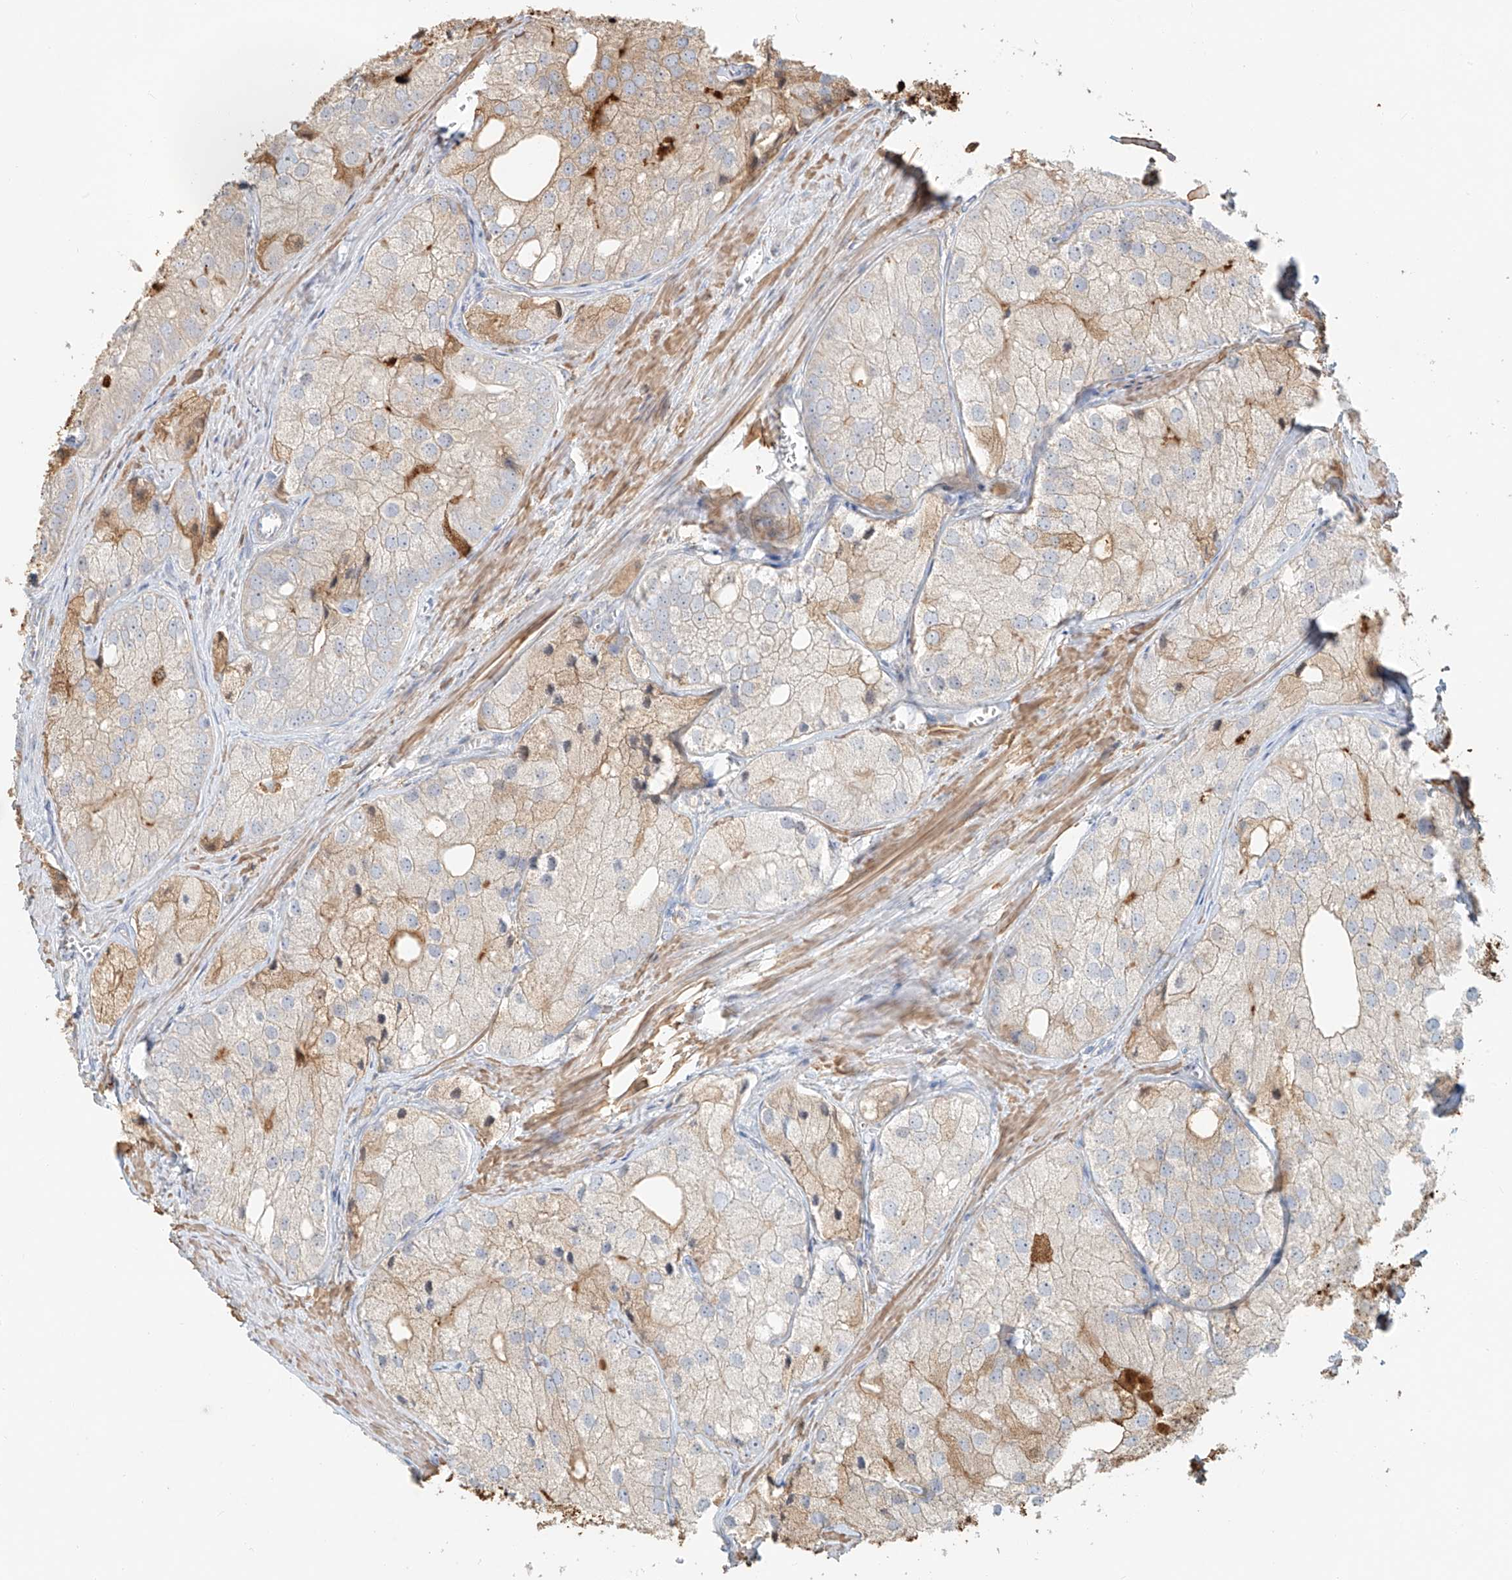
{"staining": {"intensity": "weak", "quantity": "25%-75%", "location": "cytoplasmic/membranous"}, "tissue": "prostate cancer", "cell_type": "Tumor cells", "image_type": "cancer", "snomed": [{"axis": "morphology", "description": "Adenocarcinoma, Low grade"}, {"axis": "topography", "description": "Prostate"}], "caption": "A high-resolution image shows IHC staining of prostate cancer, which reveals weak cytoplasmic/membranous positivity in approximately 25%-75% of tumor cells.", "gene": "ZFP30", "patient": {"sex": "male", "age": 69}}